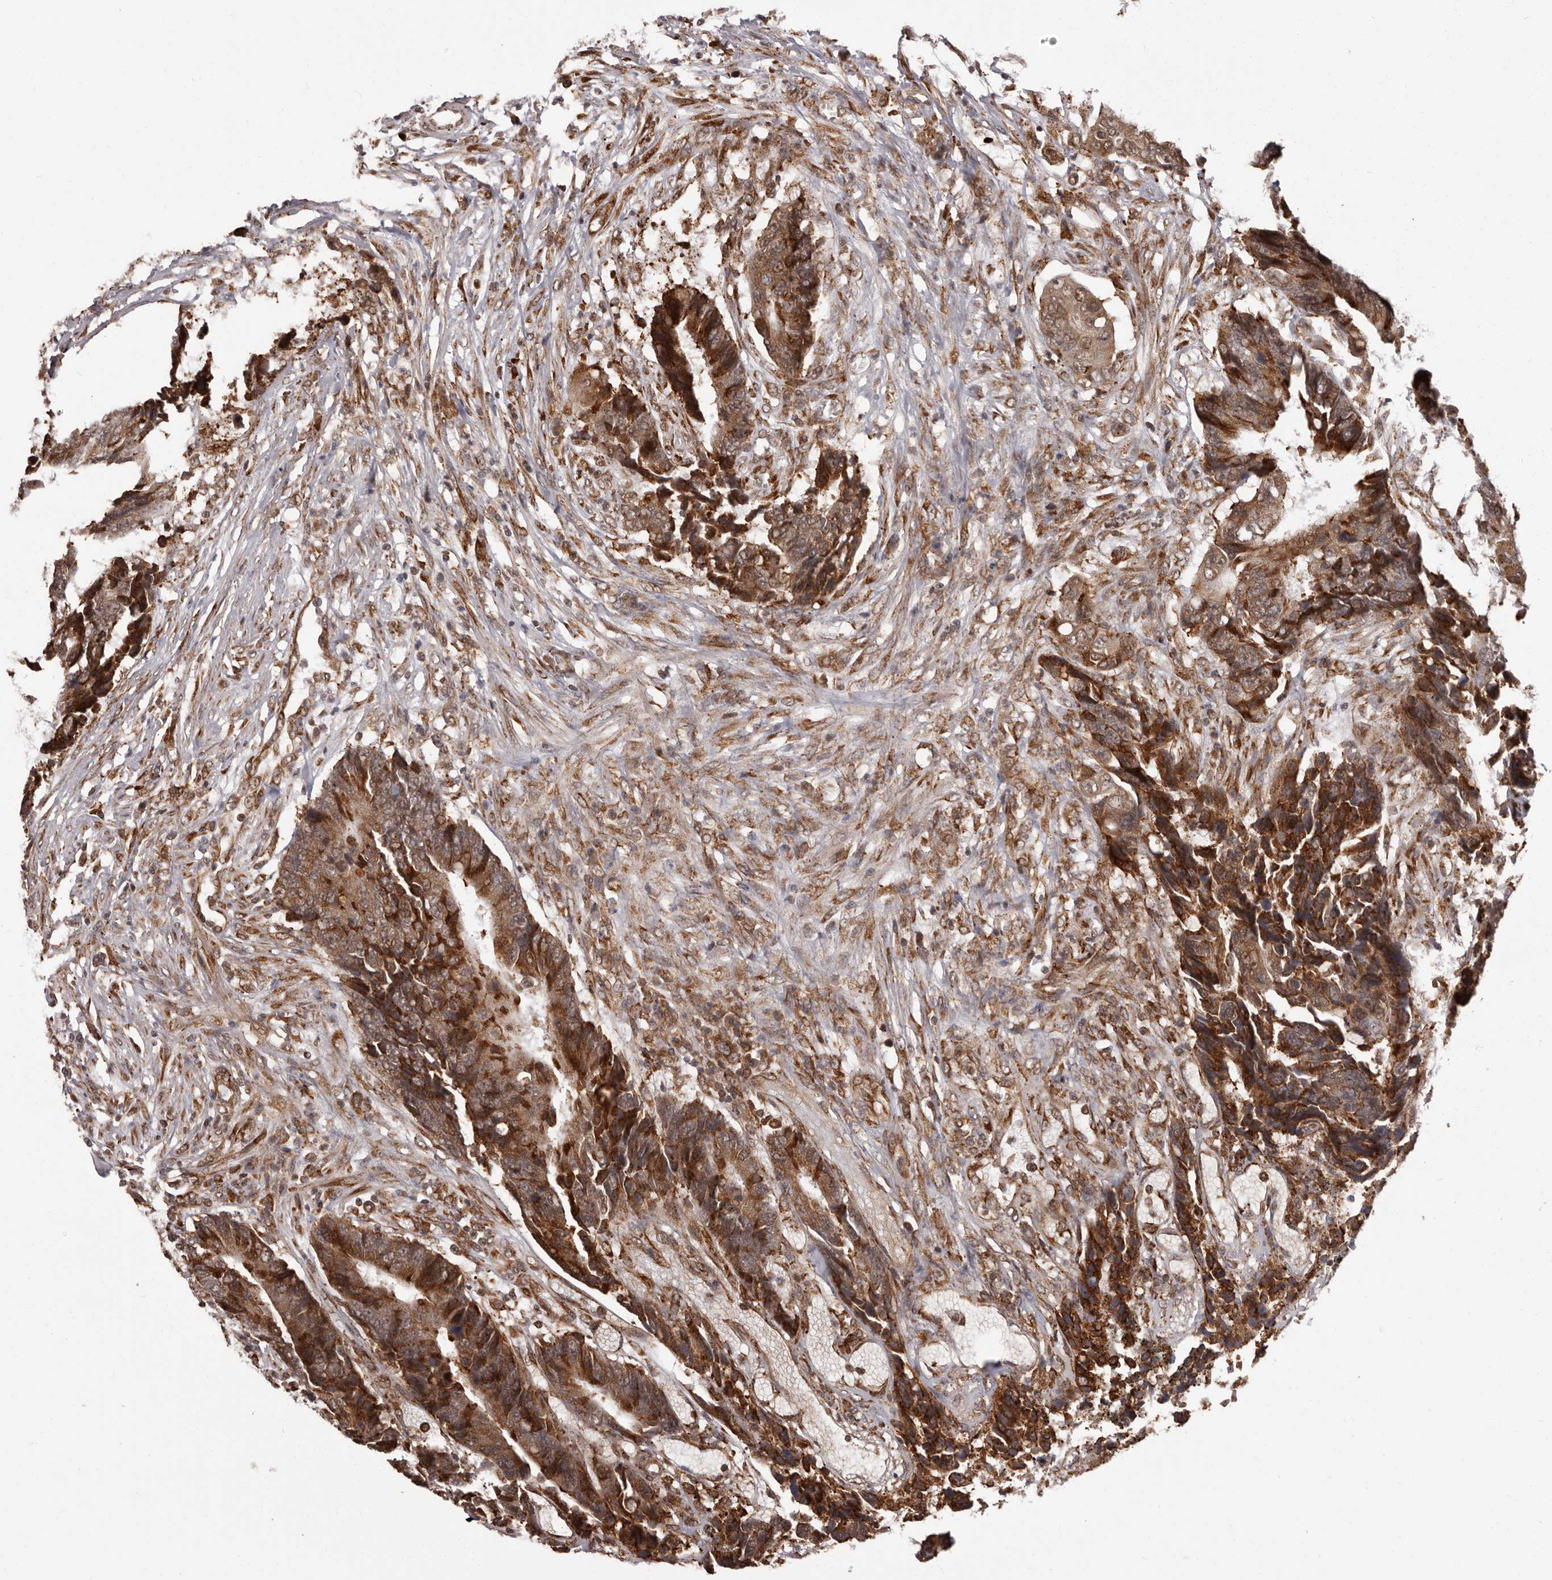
{"staining": {"intensity": "strong", "quantity": ">75%", "location": "cytoplasmic/membranous"}, "tissue": "colorectal cancer", "cell_type": "Tumor cells", "image_type": "cancer", "snomed": [{"axis": "morphology", "description": "Adenocarcinoma, NOS"}, {"axis": "topography", "description": "Rectum"}], "caption": "Protein expression analysis of colorectal cancer (adenocarcinoma) exhibits strong cytoplasmic/membranous expression in about >75% of tumor cells.", "gene": "IL32", "patient": {"sex": "male", "age": 84}}